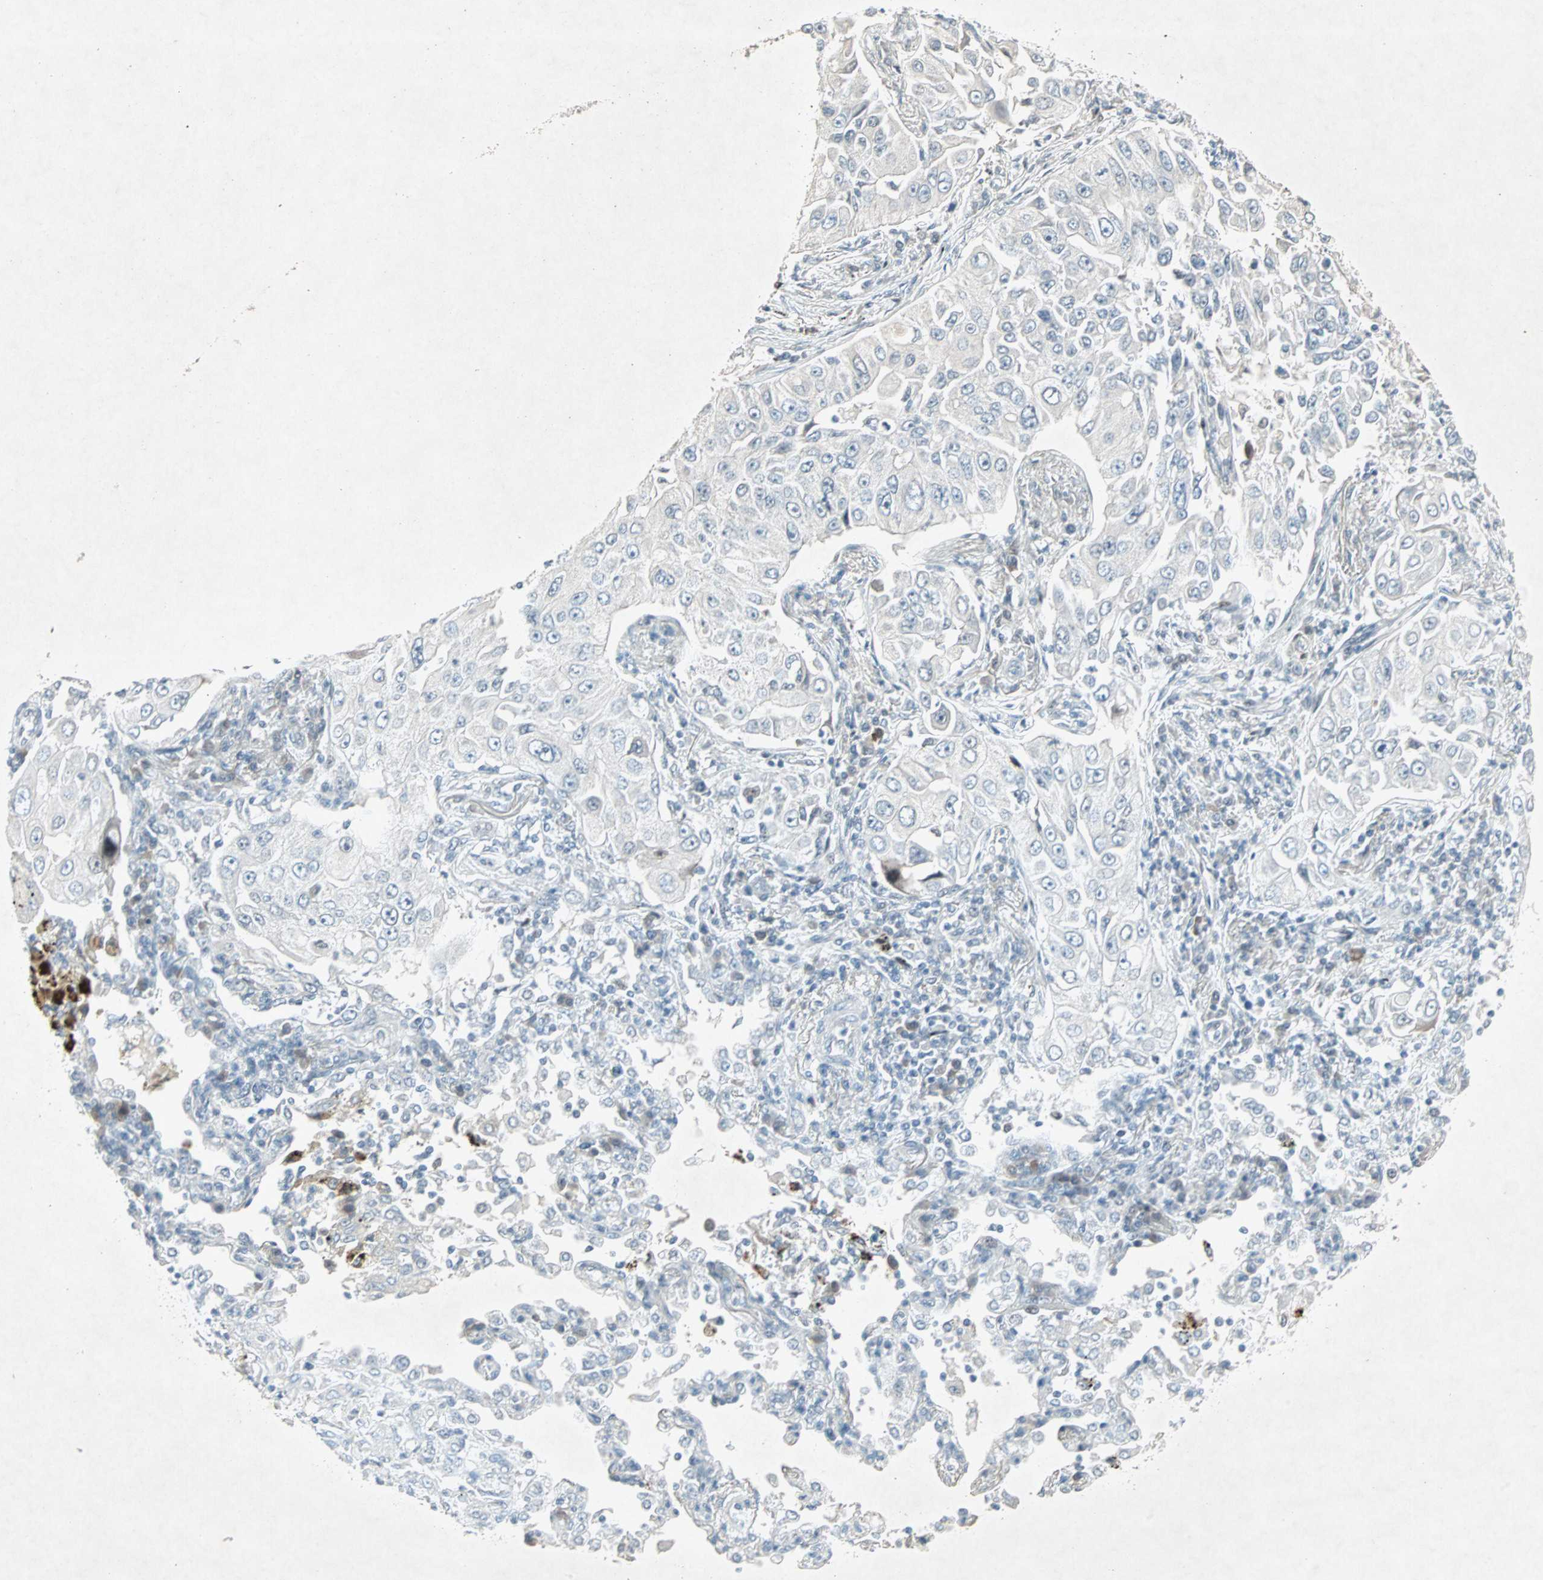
{"staining": {"intensity": "negative", "quantity": "none", "location": "none"}, "tissue": "lung cancer", "cell_type": "Tumor cells", "image_type": "cancer", "snomed": [{"axis": "morphology", "description": "Adenocarcinoma, NOS"}, {"axis": "topography", "description": "Lung"}], "caption": "A micrograph of lung cancer (adenocarcinoma) stained for a protein shows no brown staining in tumor cells.", "gene": "LANCL3", "patient": {"sex": "male", "age": 84}}